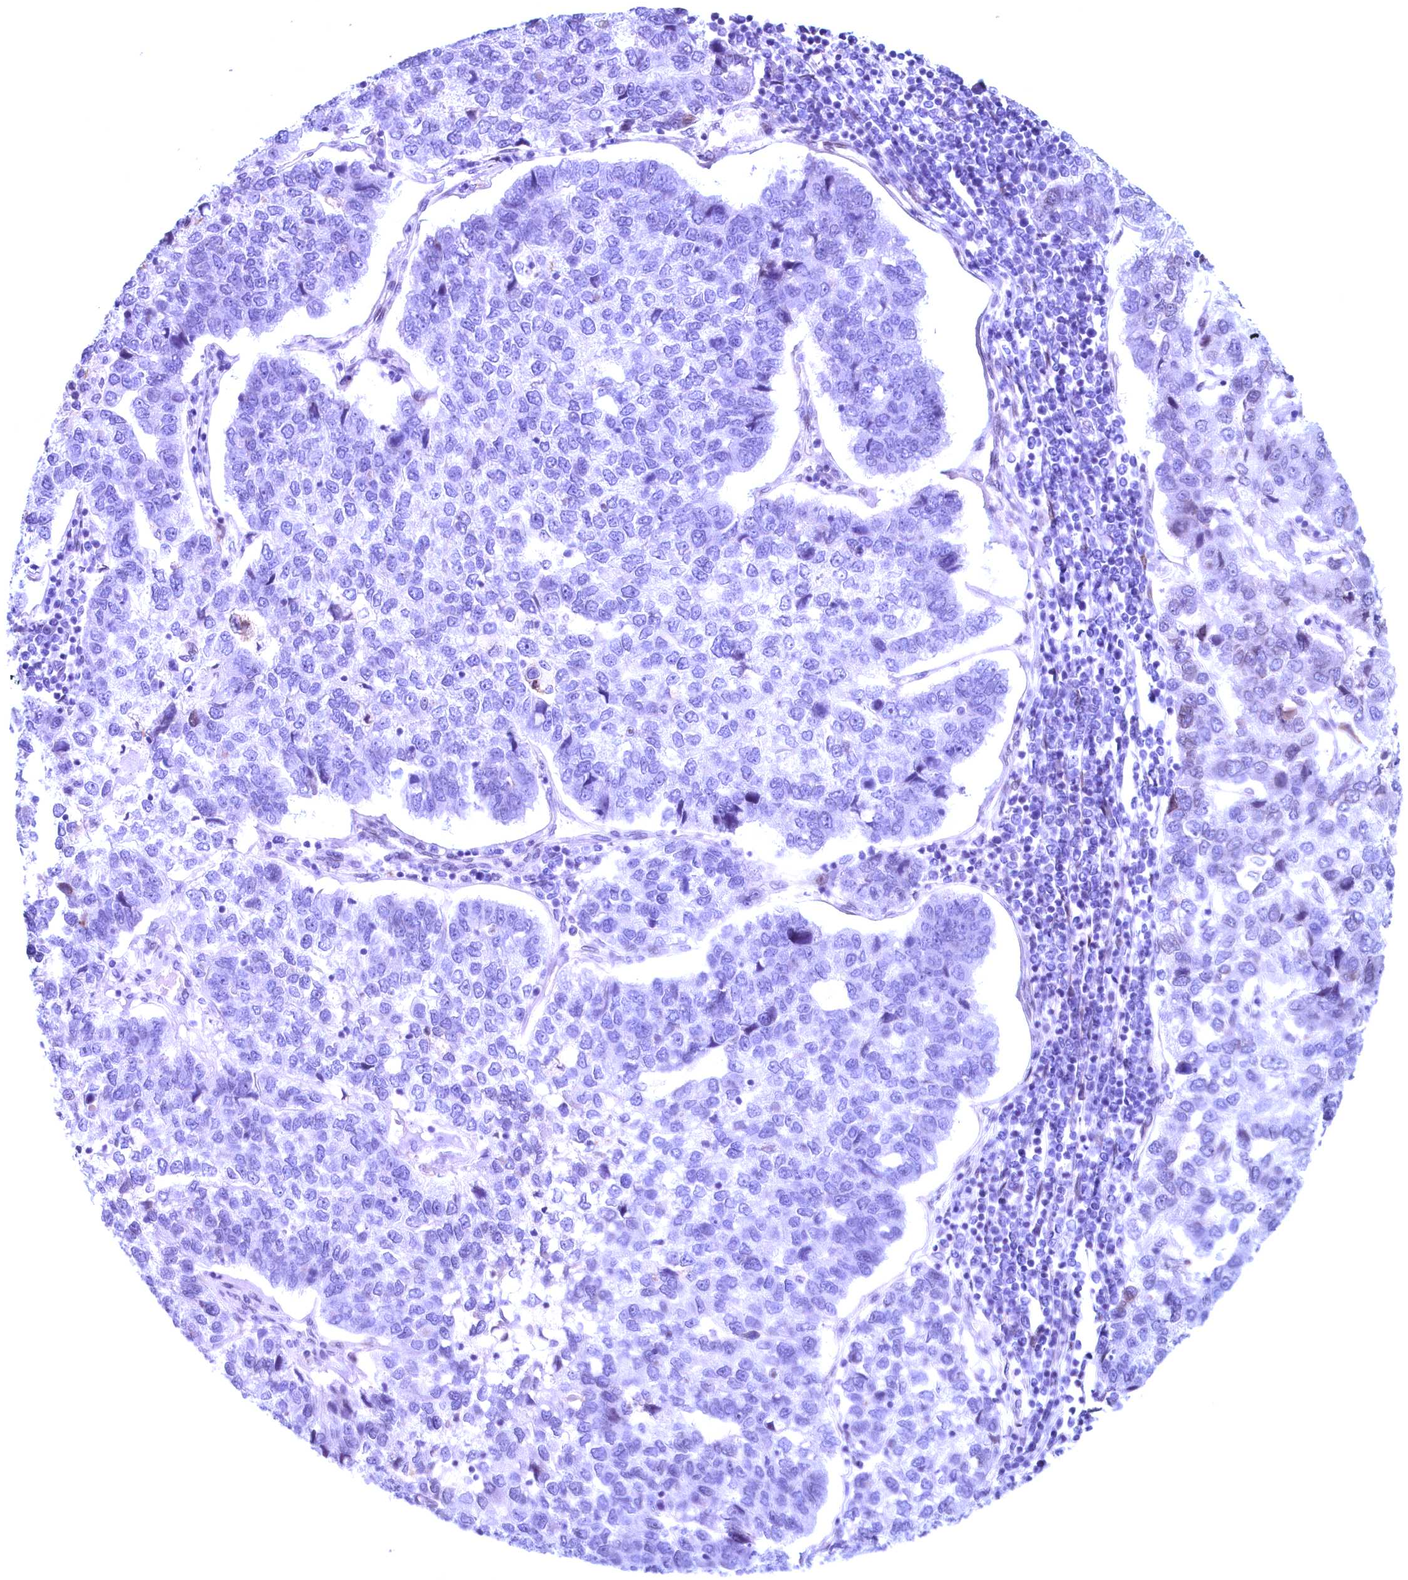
{"staining": {"intensity": "negative", "quantity": "none", "location": "none"}, "tissue": "pancreatic cancer", "cell_type": "Tumor cells", "image_type": "cancer", "snomed": [{"axis": "morphology", "description": "Adenocarcinoma, NOS"}, {"axis": "topography", "description": "Pancreas"}], "caption": "Tumor cells are negative for brown protein staining in pancreatic cancer (adenocarcinoma). (DAB (3,3'-diaminobenzidine) IHC visualized using brightfield microscopy, high magnification).", "gene": "GPSM1", "patient": {"sex": "female", "age": 61}}